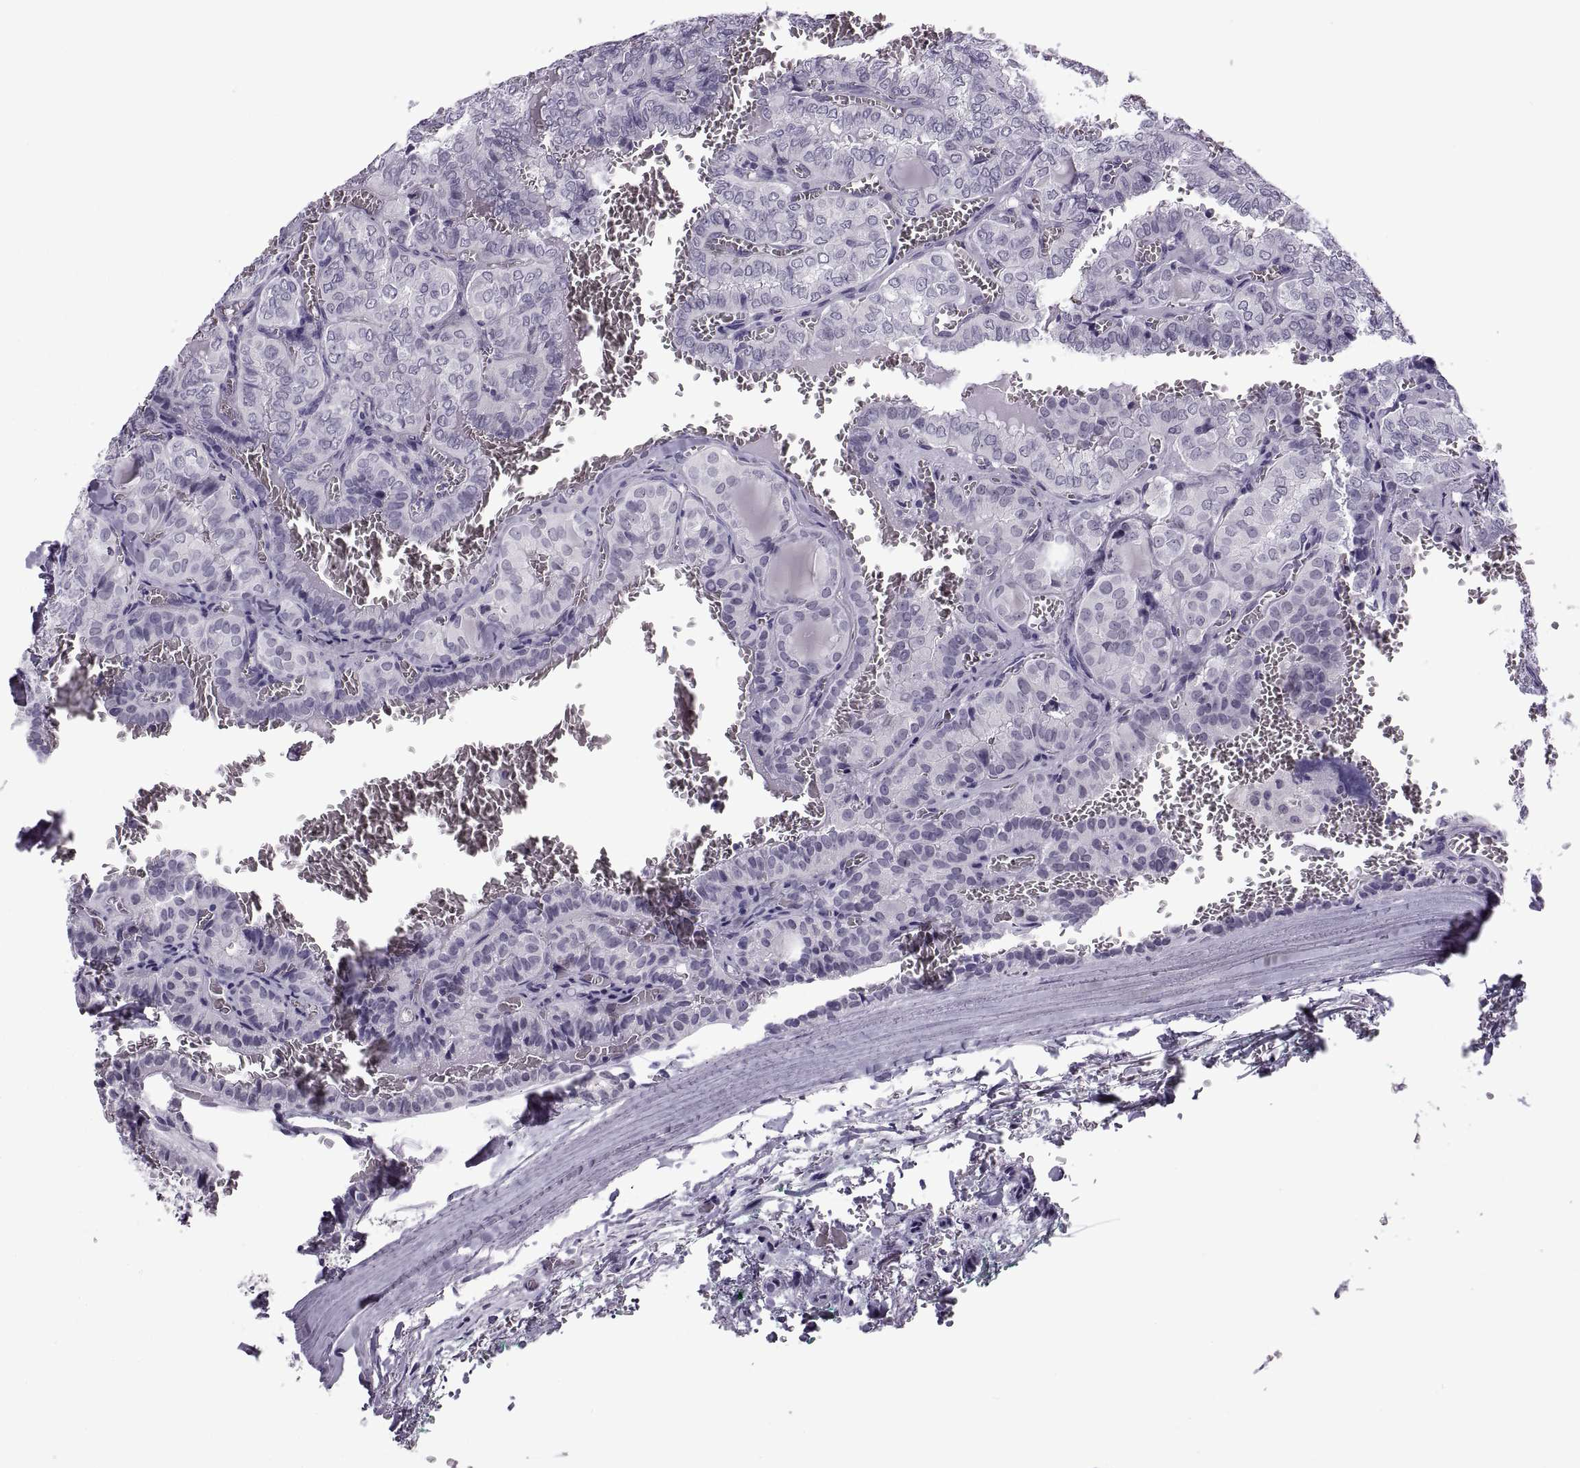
{"staining": {"intensity": "negative", "quantity": "none", "location": "none"}, "tissue": "thyroid cancer", "cell_type": "Tumor cells", "image_type": "cancer", "snomed": [{"axis": "morphology", "description": "Papillary adenocarcinoma, NOS"}, {"axis": "topography", "description": "Thyroid gland"}], "caption": "Immunohistochemistry image of human thyroid cancer (papillary adenocarcinoma) stained for a protein (brown), which exhibits no positivity in tumor cells.", "gene": "TBC1D3G", "patient": {"sex": "female", "age": 41}}